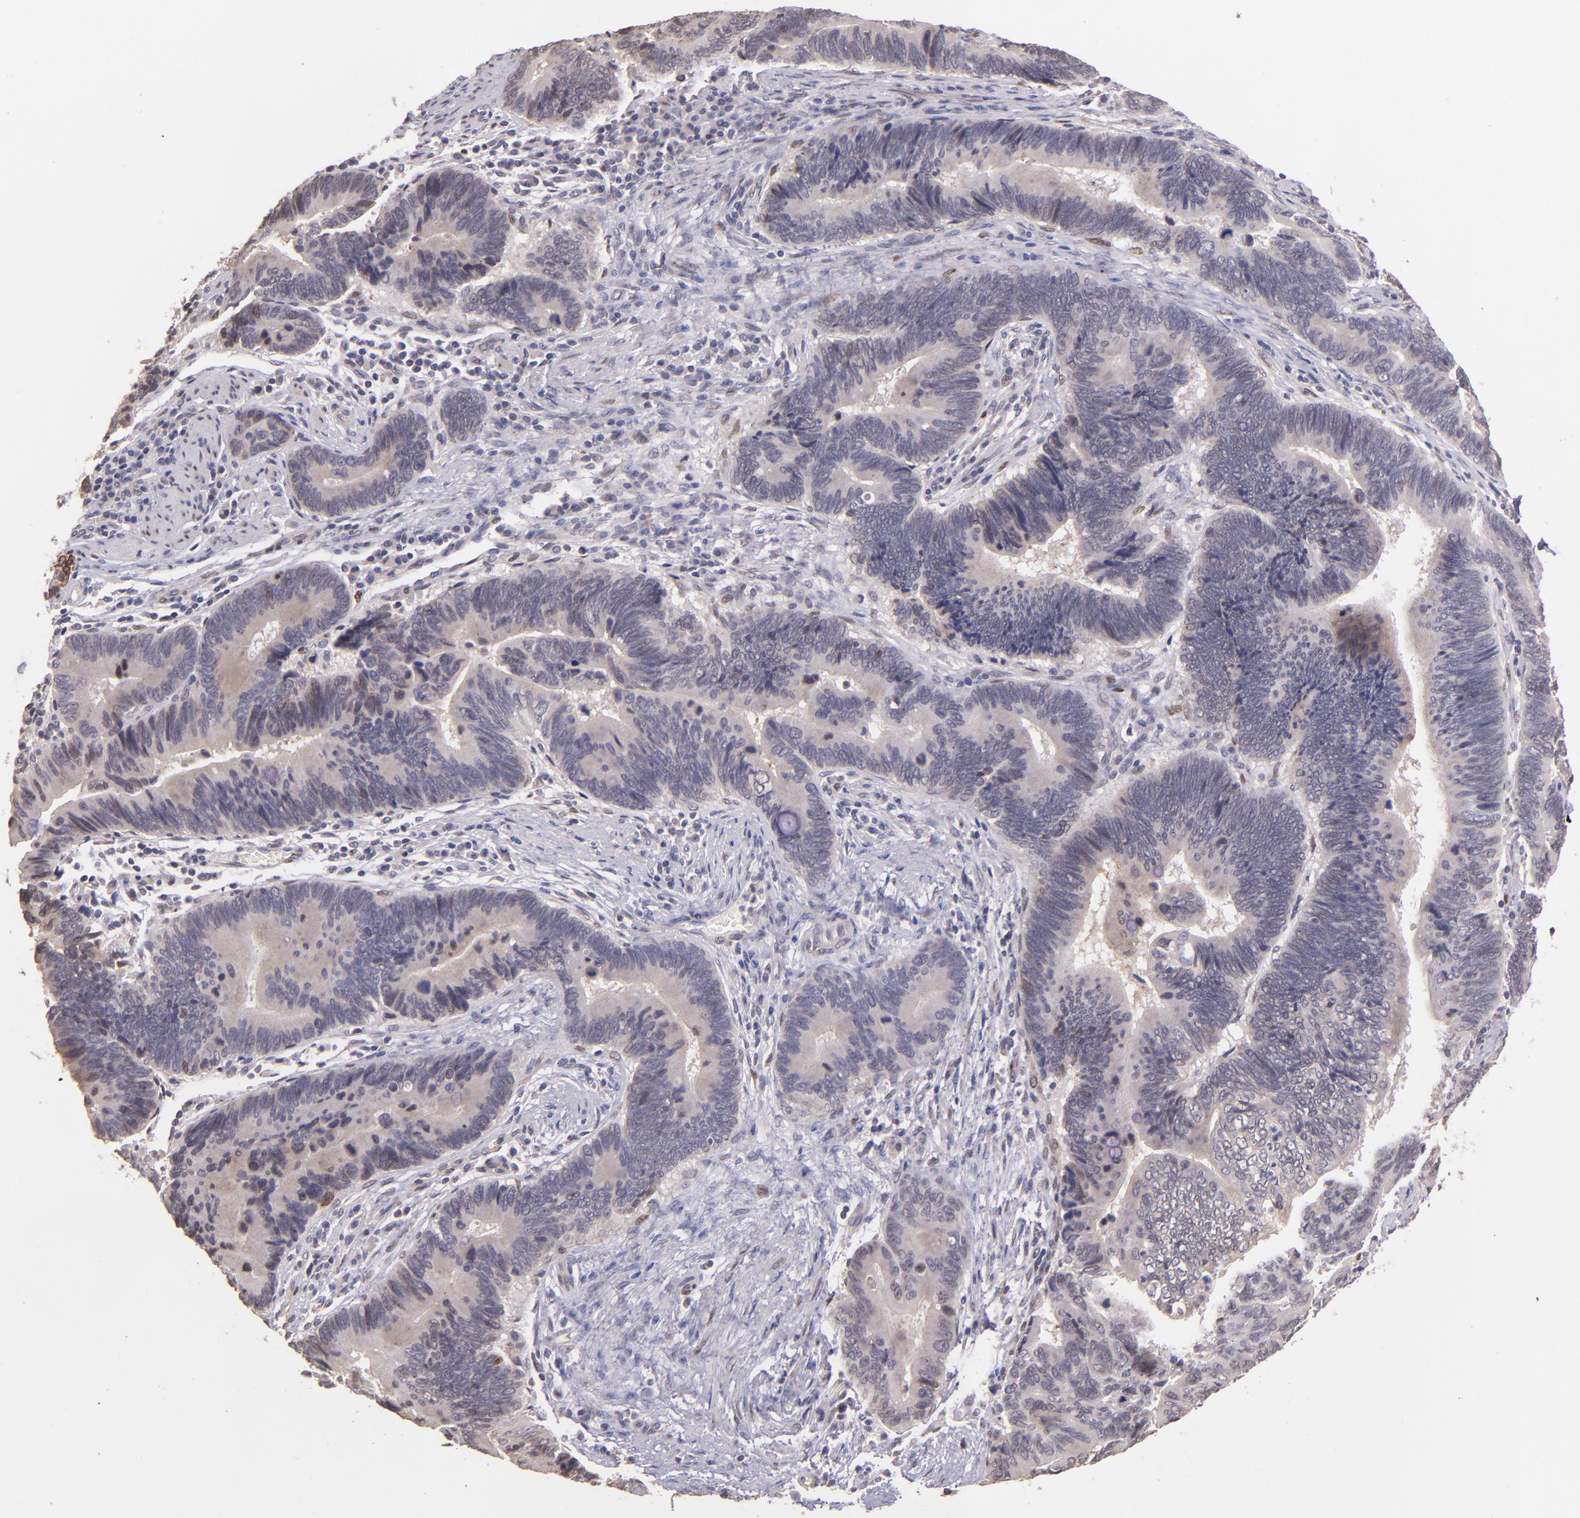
{"staining": {"intensity": "weak", "quantity": "25%-75%", "location": "cytoplasmic/membranous"}, "tissue": "pancreatic cancer", "cell_type": "Tumor cells", "image_type": "cancer", "snomed": [{"axis": "morphology", "description": "Adenocarcinoma, NOS"}, {"axis": "topography", "description": "Pancreas"}], "caption": "Pancreatic cancer was stained to show a protein in brown. There is low levels of weak cytoplasmic/membranous expression in about 25%-75% of tumor cells. The staining was performed using DAB (3,3'-diaminobenzidine) to visualize the protein expression in brown, while the nuclei were stained in blue with hematoxylin (Magnification: 20x).", "gene": "NUP62CL", "patient": {"sex": "female", "age": 70}}